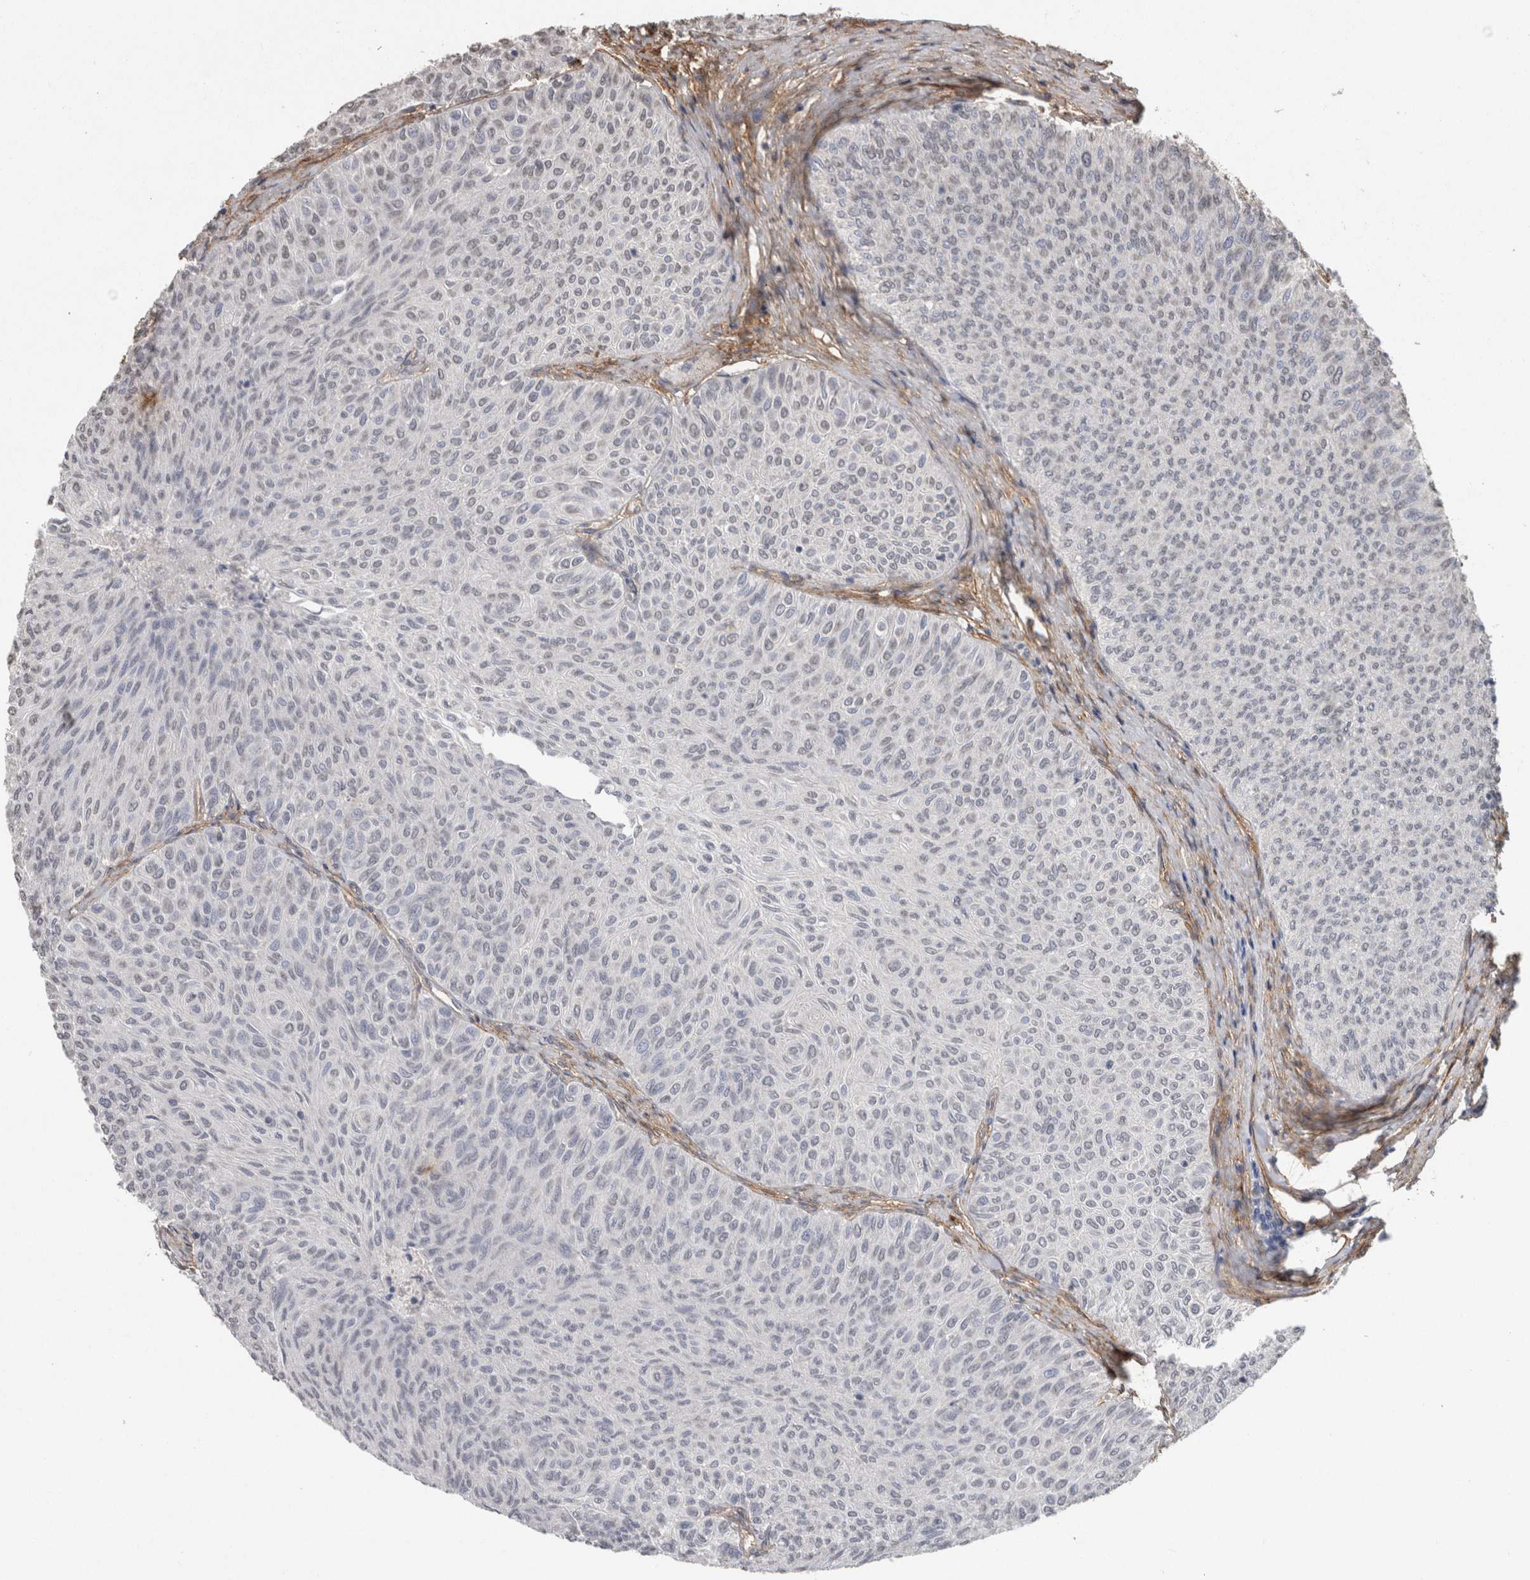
{"staining": {"intensity": "negative", "quantity": "none", "location": "none"}, "tissue": "urothelial cancer", "cell_type": "Tumor cells", "image_type": "cancer", "snomed": [{"axis": "morphology", "description": "Urothelial carcinoma, Low grade"}, {"axis": "topography", "description": "Urinary bladder"}], "caption": "Tumor cells show no significant staining in urothelial cancer. The staining is performed using DAB brown chromogen with nuclei counter-stained in using hematoxylin.", "gene": "RECK", "patient": {"sex": "male", "age": 78}}